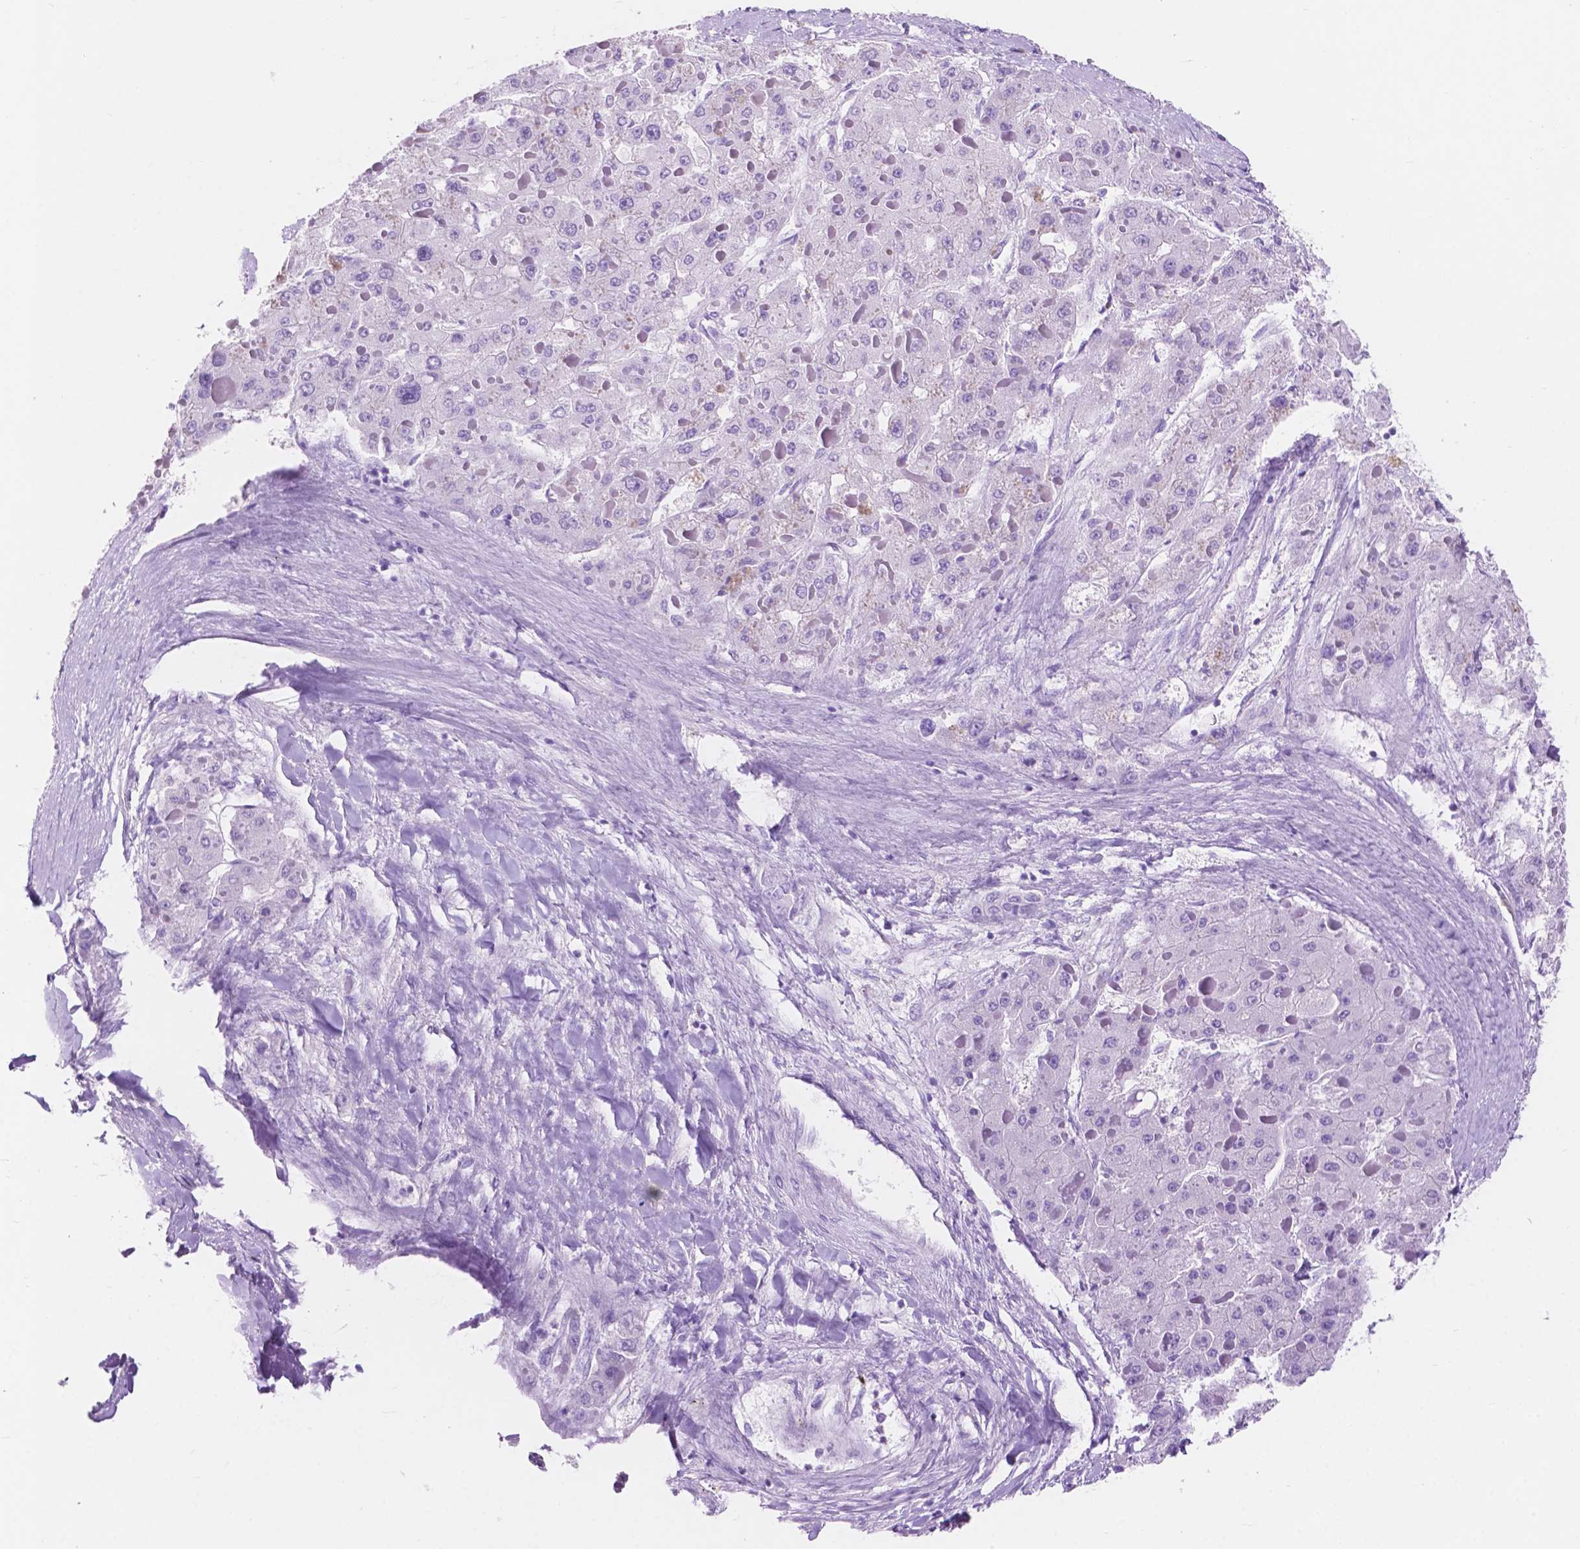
{"staining": {"intensity": "negative", "quantity": "none", "location": "none"}, "tissue": "liver cancer", "cell_type": "Tumor cells", "image_type": "cancer", "snomed": [{"axis": "morphology", "description": "Carcinoma, Hepatocellular, NOS"}, {"axis": "topography", "description": "Liver"}], "caption": "Immunohistochemistry micrograph of hepatocellular carcinoma (liver) stained for a protein (brown), which shows no positivity in tumor cells.", "gene": "IGFN1", "patient": {"sex": "female", "age": 73}}